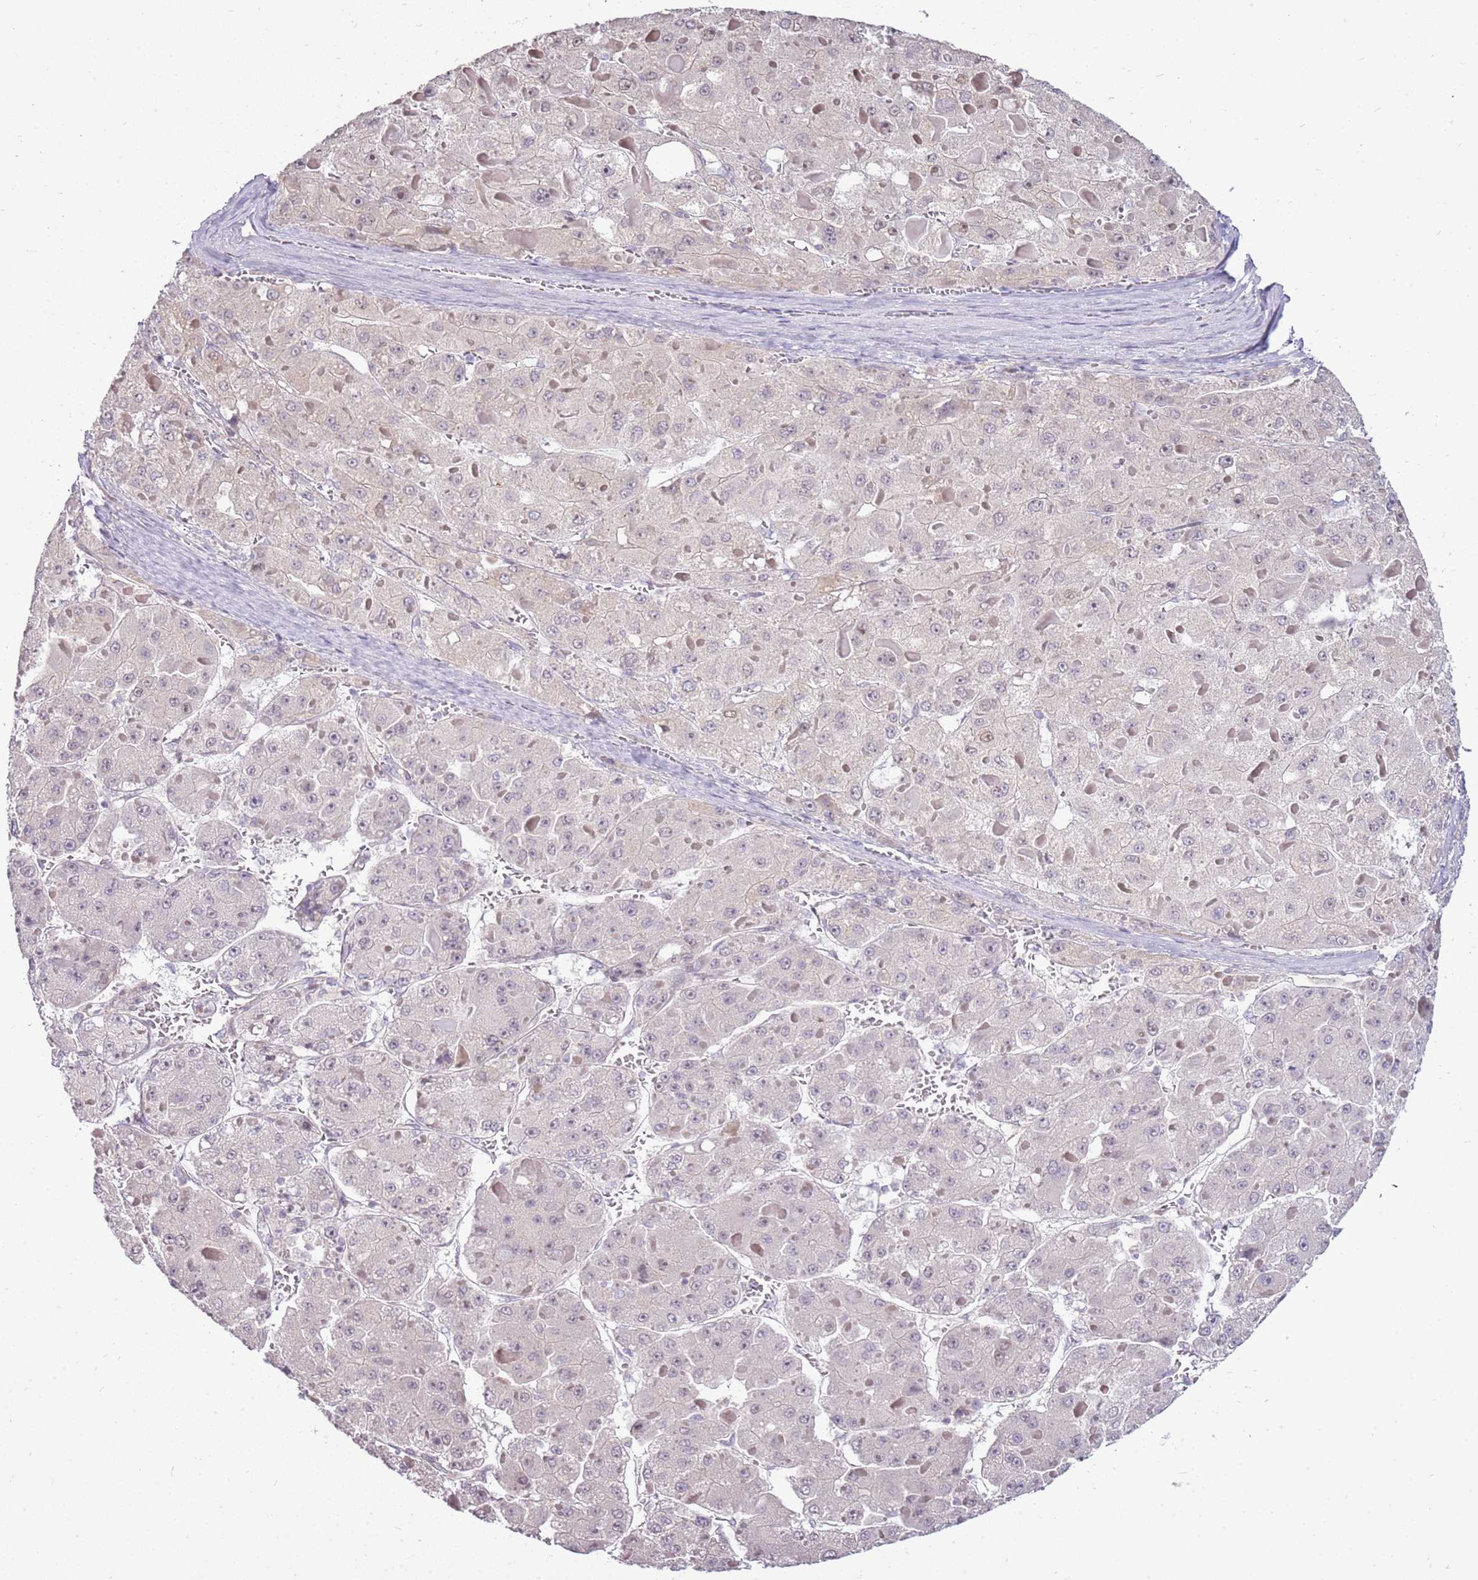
{"staining": {"intensity": "negative", "quantity": "none", "location": "none"}, "tissue": "liver cancer", "cell_type": "Tumor cells", "image_type": "cancer", "snomed": [{"axis": "morphology", "description": "Carcinoma, Hepatocellular, NOS"}, {"axis": "topography", "description": "Liver"}], "caption": "Hepatocellular carcinoma (liver) stained for a protein using IHC reveals no positivity tumor cells.", "gene": "UGGT2", "patient": {"sex": "female", "age": 73}}